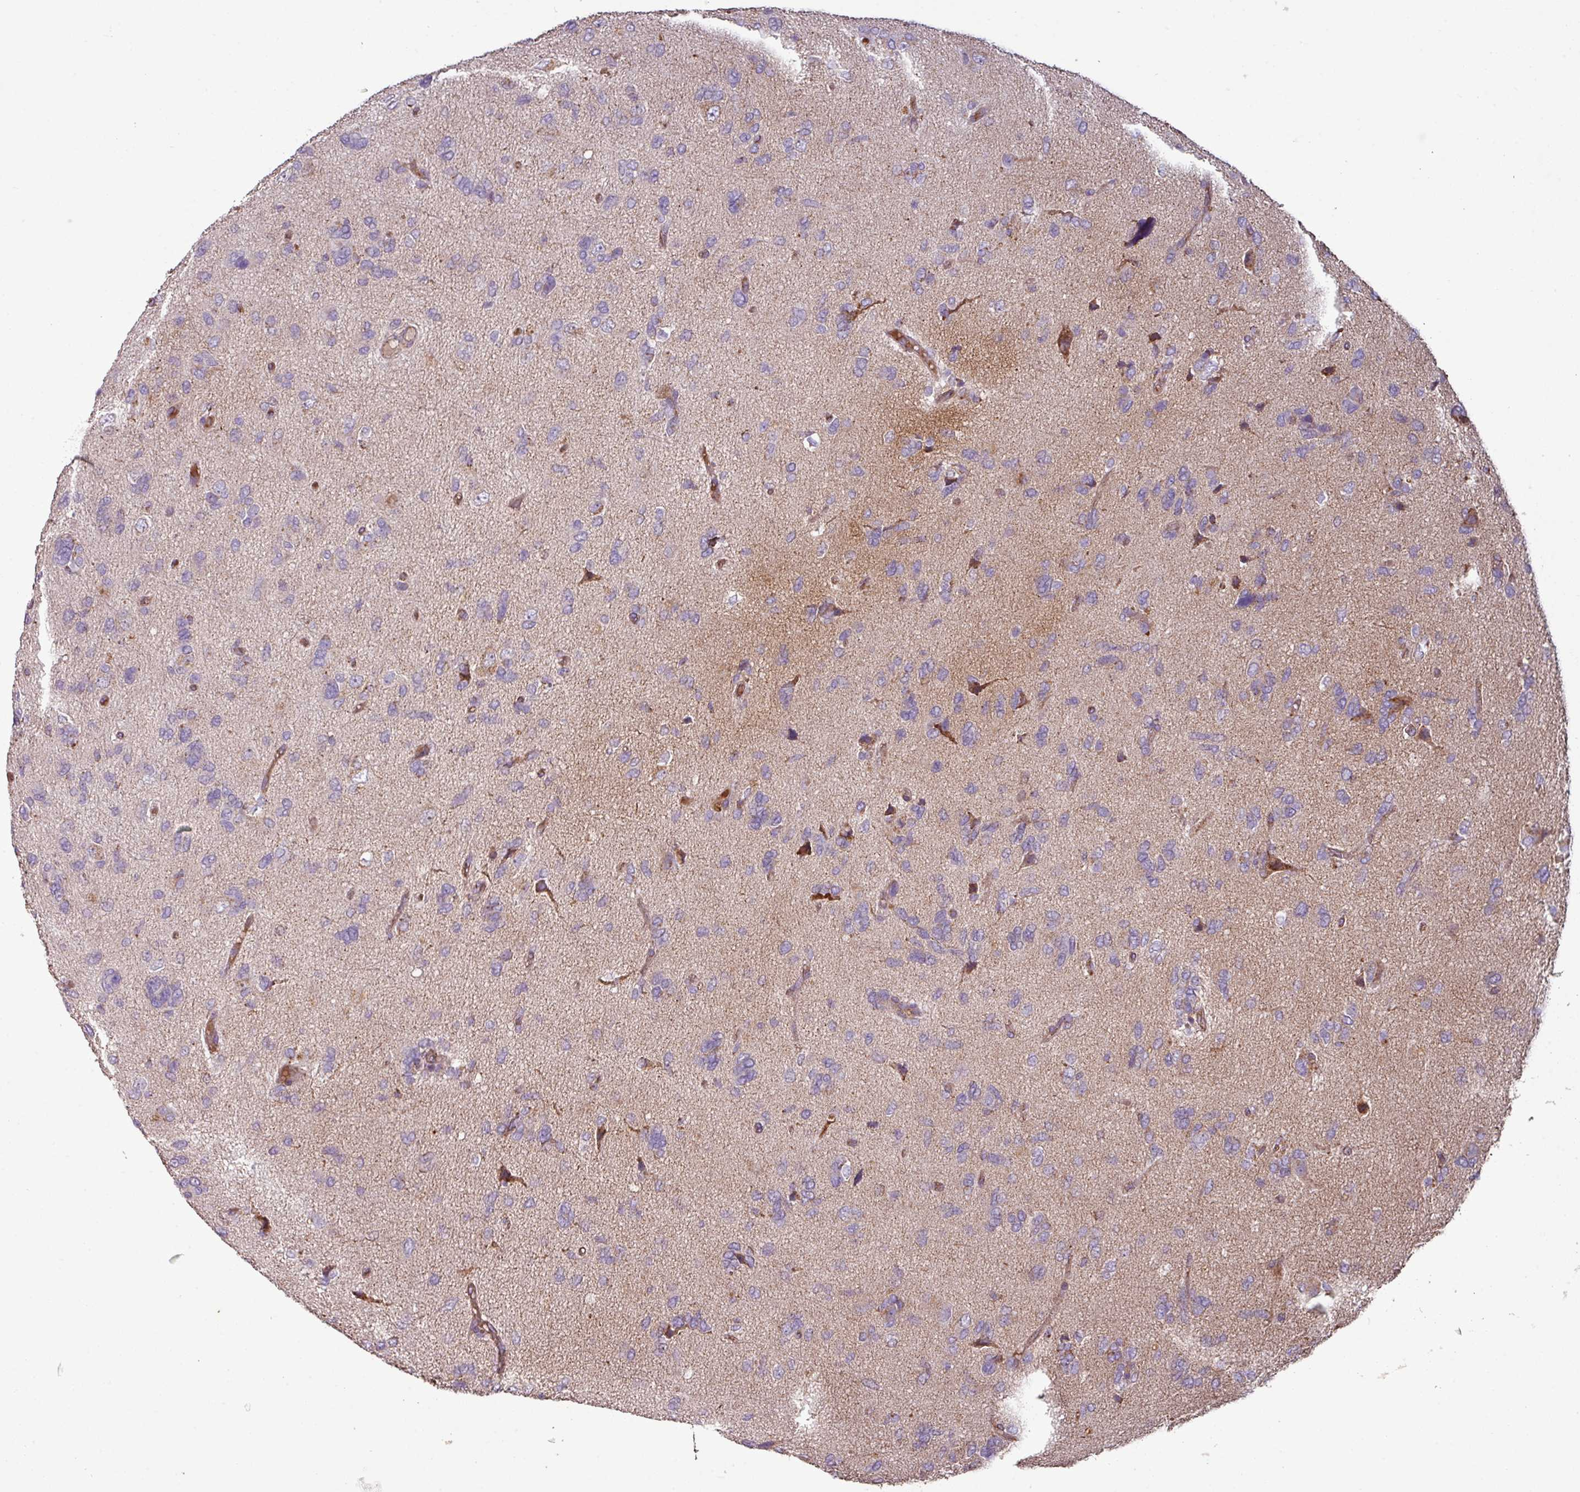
{"staining": {"intensity": "negative", "quantity": "none", "location": "none"}, "tissue": "glioma", "cell_type": "Tumor cells", "image_type": "cancer", "snomed": [{"axis": "morphology", "description": "Glioma, malignant, High grade"}, {"axis": "topography", "description": "Brain"}], "caption": "There is no significant positivity in tumor cells of malignant glioma (high-grade).", "gene": "SQOR", "patient": {"sex": "female", "age": 59}}